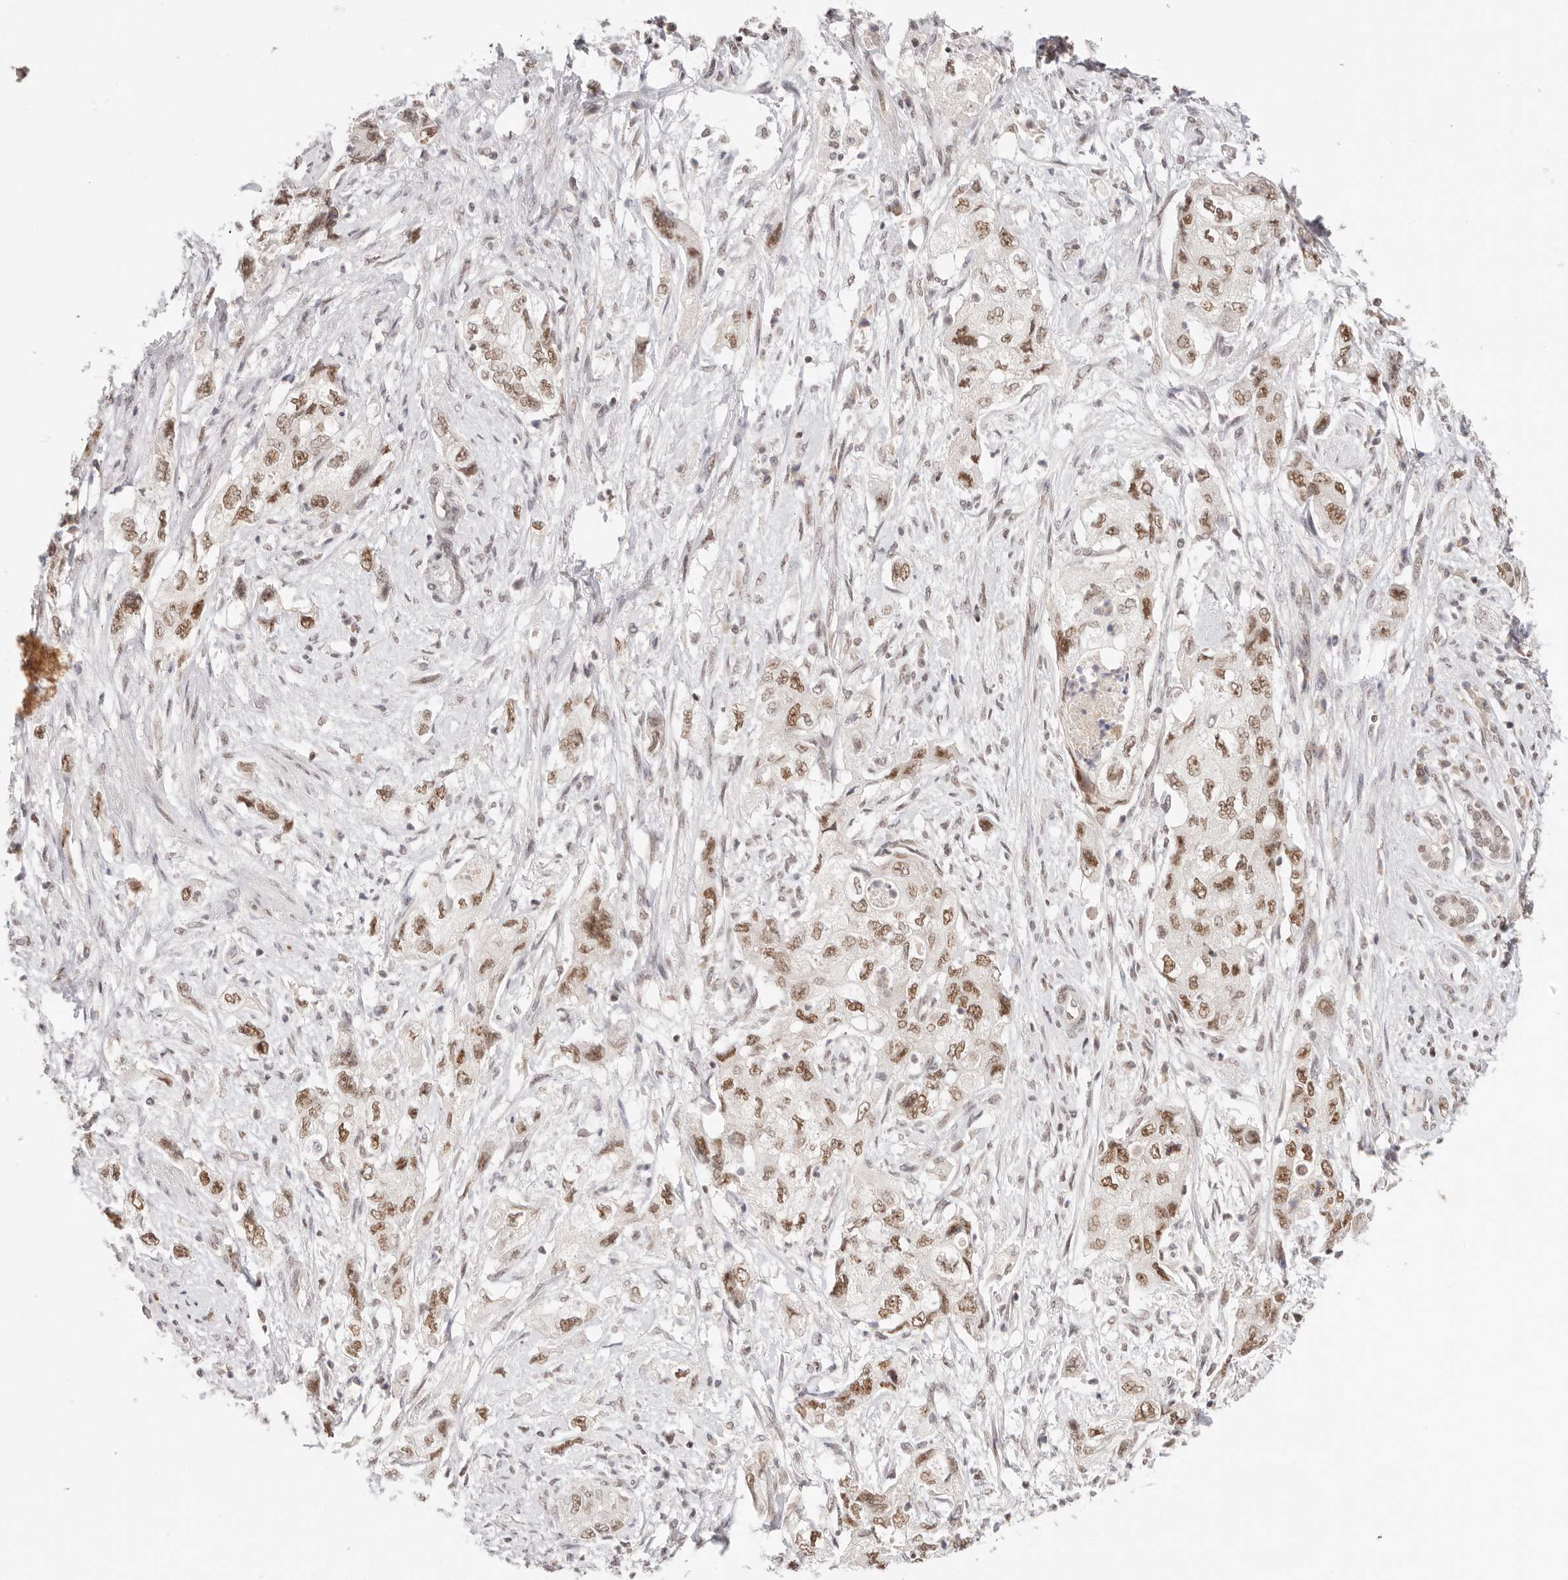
{"staining": {"intensity": "moderate", "quantity": ">75%", "location": "nuclear"}, "tissue": "pancreatic cancer", "cell_type": "Tumor cells", "image_type": "cancer", "snomed": [{"axis": "morphology", "description": "Adenocarcinoma, NOS"}, {"axis": "topography", "description": "Pancreas"}], "caption": "The micrograph displays a brown stain indicating the presence of a protein in the nuclear of tumor cells in adenocarcinoma (pancreatic). (IHC, brightfield microscopy, high magnification).", "gene": "RFC3", "patient": {"sex": "female", "age": 73}}